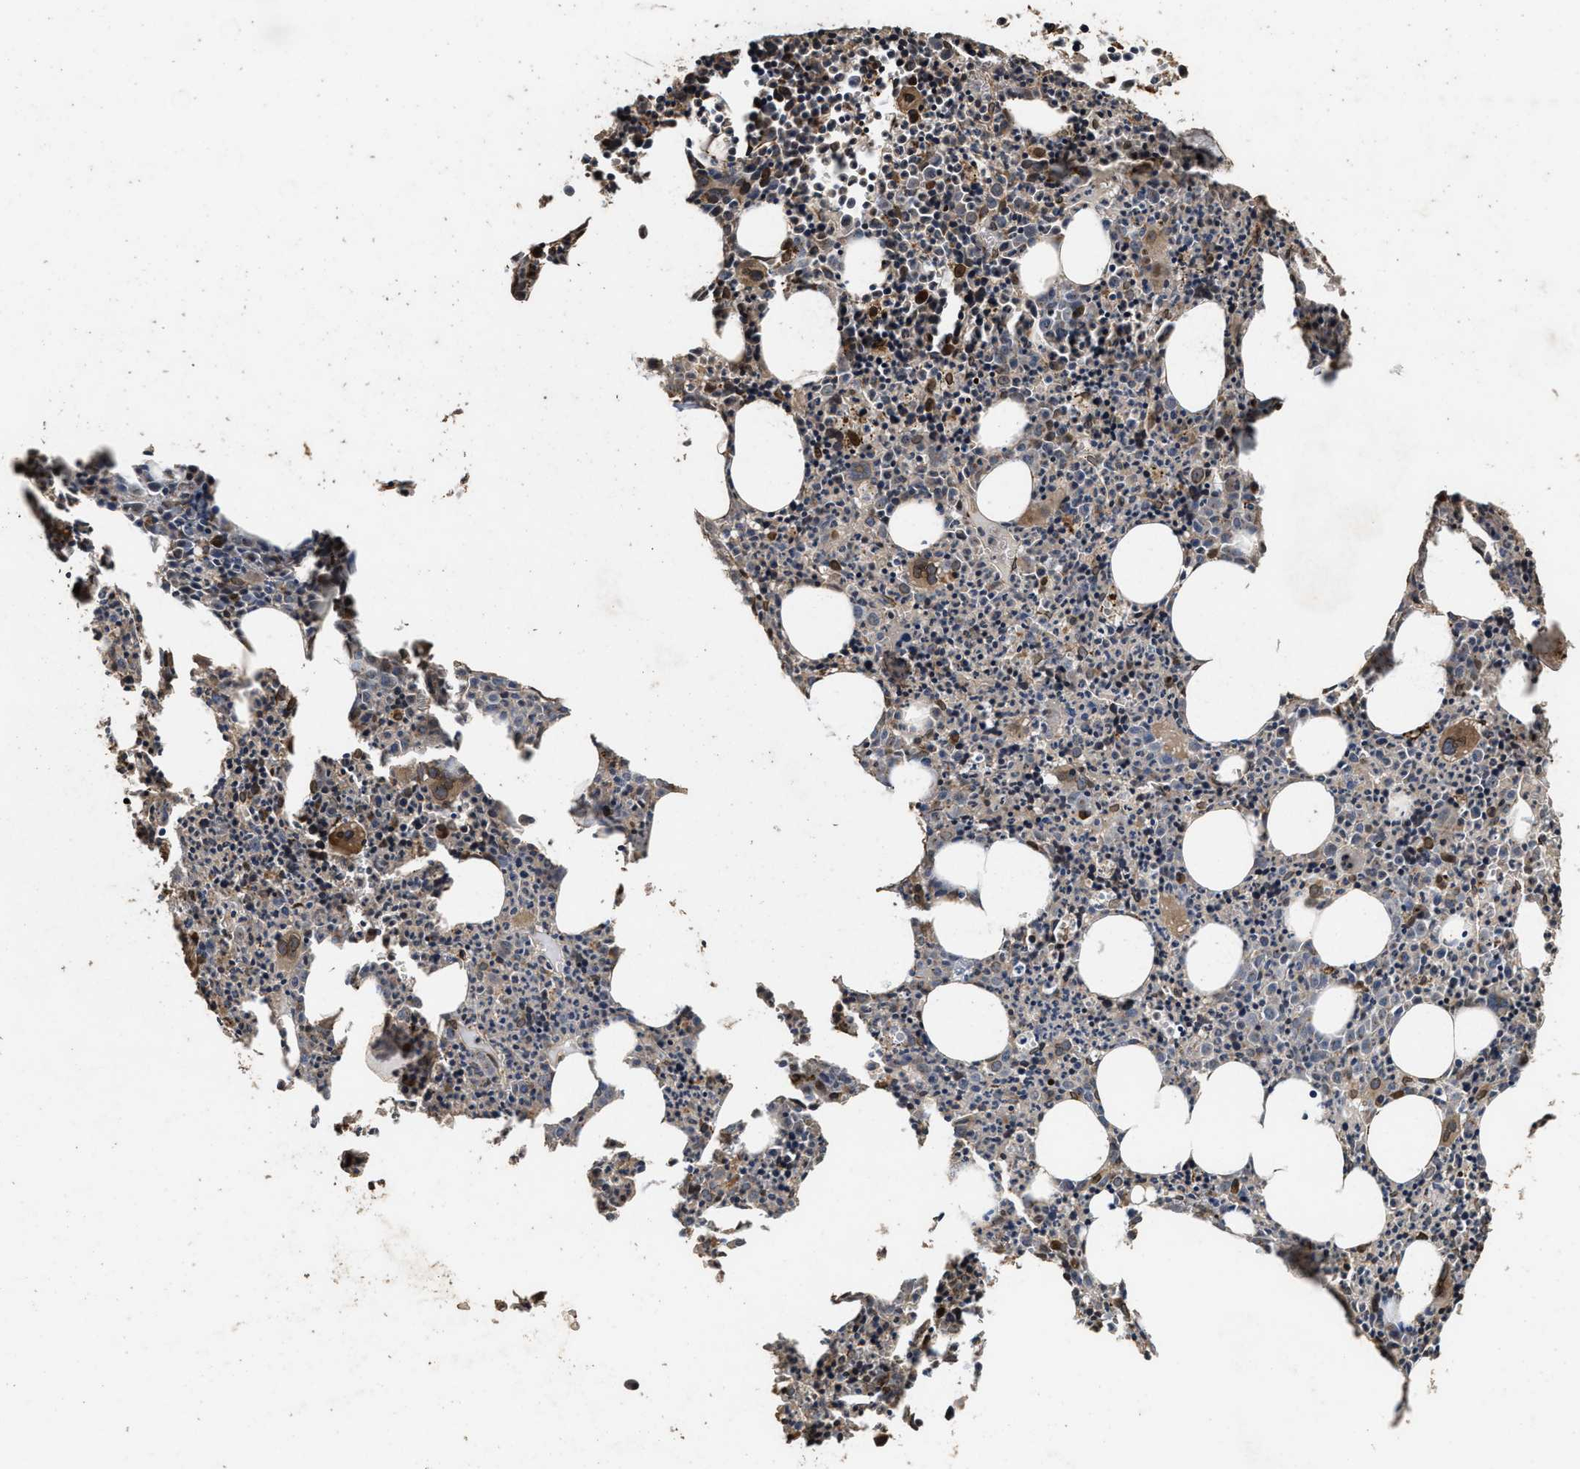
{"staining": {"intensity": "moderate", "quantity": "25%-75%", "location": "cytoplasmic/membranous,nuclear"}, "tissue": "bone marrow", "cell_type": "Hematopoietic cells", "image_type": "normal", "snomed": [{"axis": "morphology", "description": "Normal tissue, NOS"}, {"axis": "morphology", "description": "Inflammation, NOS"}, {"axis": "topography", "description": "Bone marrow"}], "caption": "Protein staining by IHC demonstrates moderate cytoplasmic/membranous,nuclear expression in approximately 25%-75% of hematopoietic cells in normal bone marrow.", "gene": "ACCS", "patient": {"sex": "male", "age": 31}}